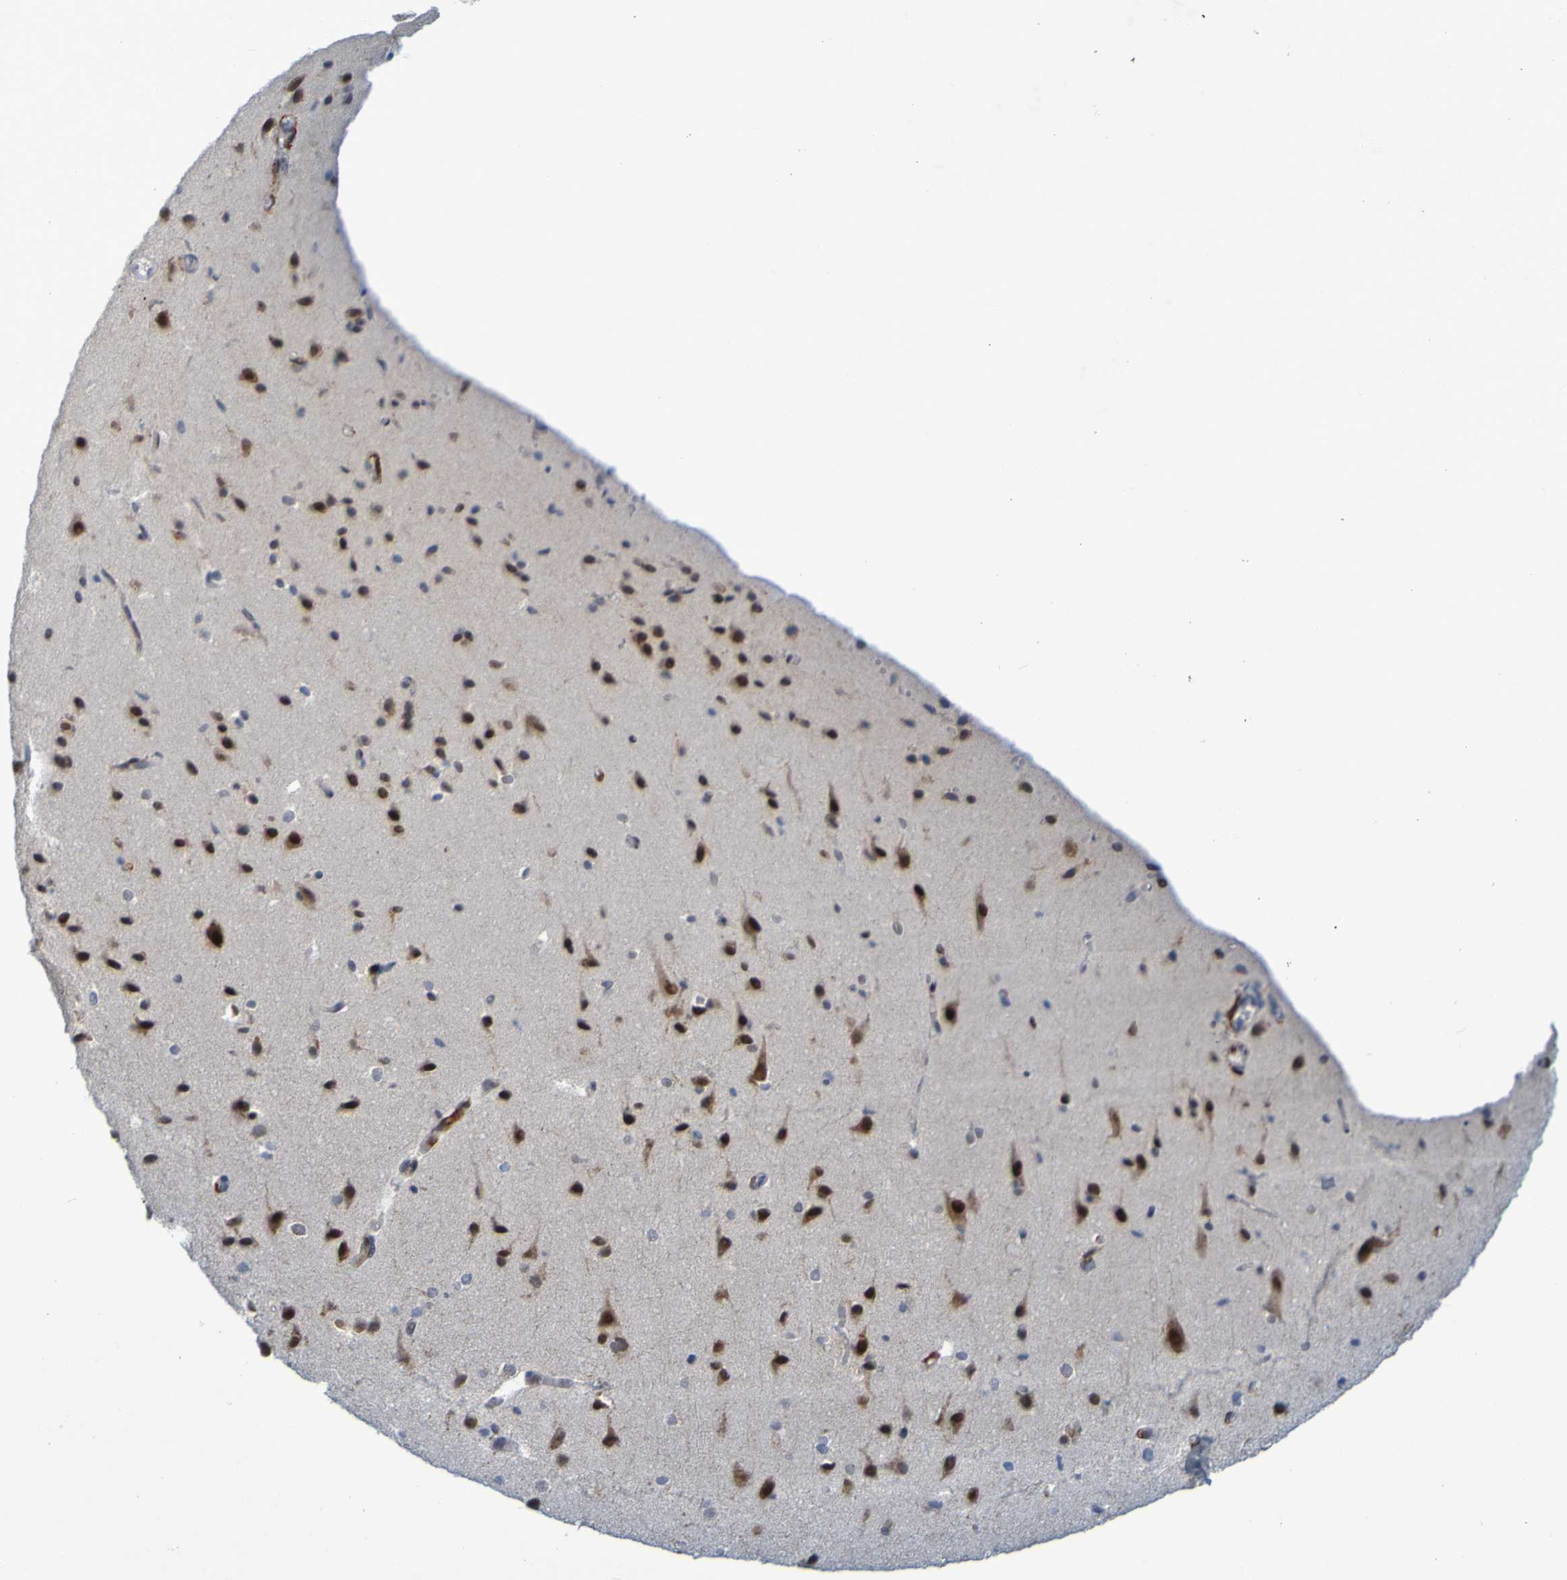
{"staining": {"intensity": "weak", "quantity": "25%-75%", "location": "cytoplasmic/membranous"}, "tissue": "cerebral cortex", "cell_type": "Endothelial cells", "image_type": "normal", "snomed": [{"axis": "morphology", "description": "Normal tissue, NOS"}, {"axis": "morphology", "description": "Developmental malformation"}, {"axis": "topography", "description": "Cerebral cortex"}], "caption": "Protein staining displays weak cytoplasmic/membranous staining in approximately 25%-75% of endothelial cells in benign cerebral cortex.", "gene": "LILRB5", "patient": {"sex": "female", "age": 30}}